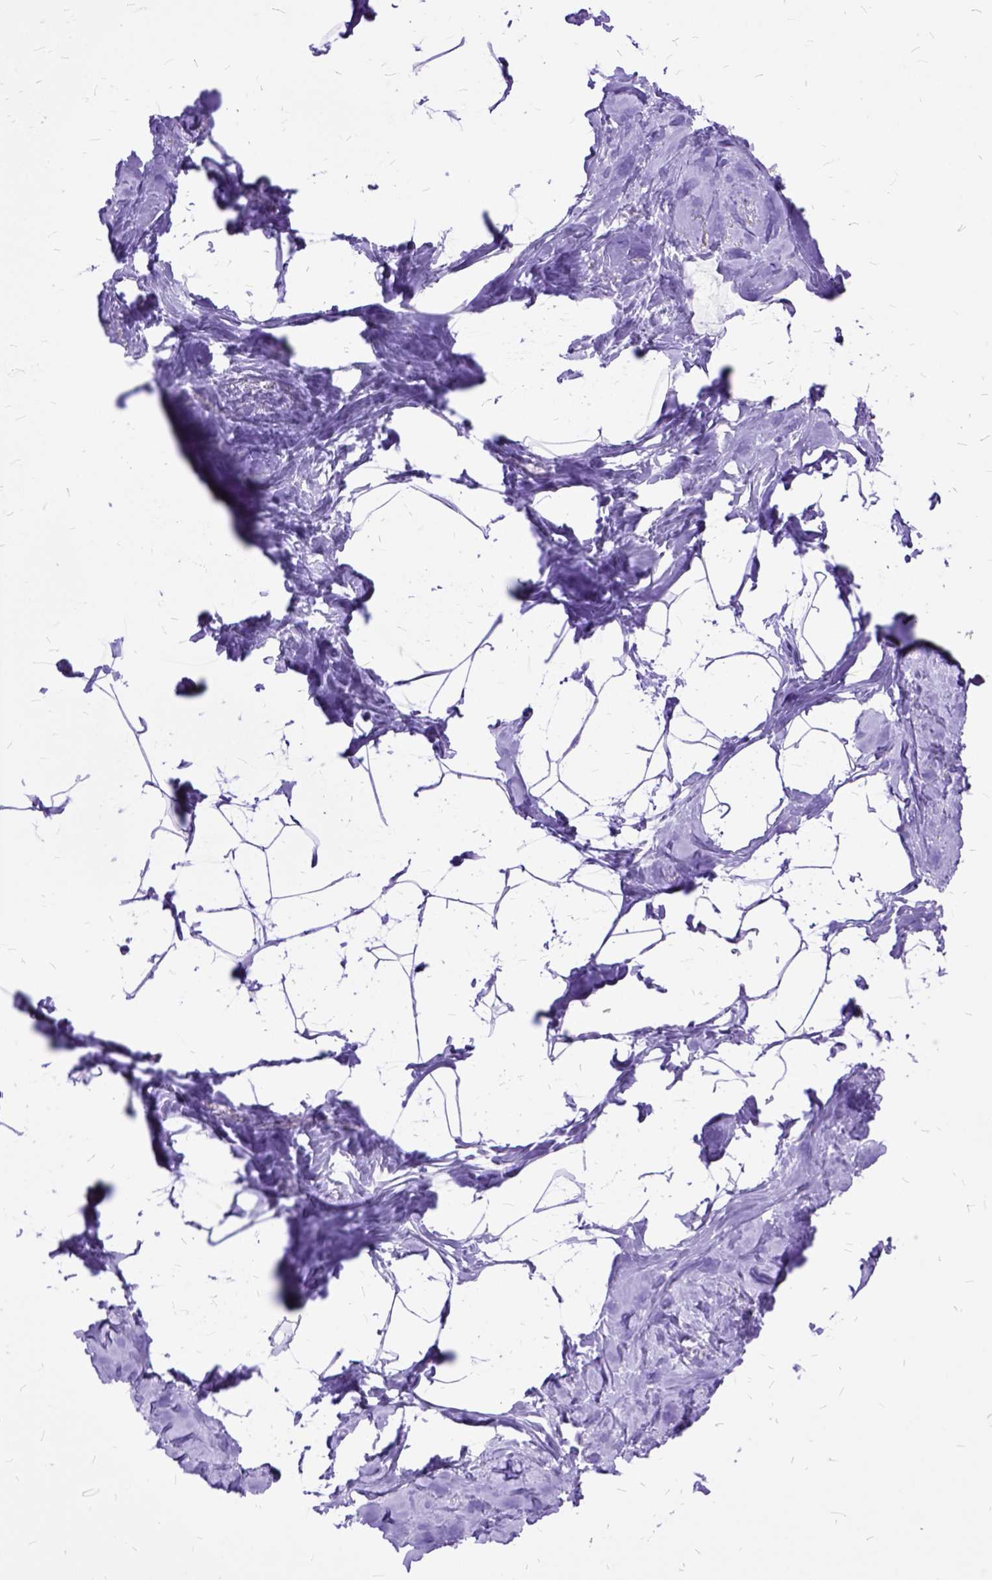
{"staining": {"intensity": "negative", "quantity": "none", "location": "none"}, "tissue": "breast", "cell_type": "Adipocytes", "image_type": "normal", "snomed": [{"axis": "morphology", "description": "Normal tissue, NOS"}, {"axis": "topography", "description": "Breast"}], "caption": "Adipocytes show no significant positivity in unremarkable breast. (DAB (3,3'-diaminobenzidine) immunohistochemistry with hematoxylin counter stain).", "gene": "ARL9", "patient": {"sex": "female", "age": 32}}